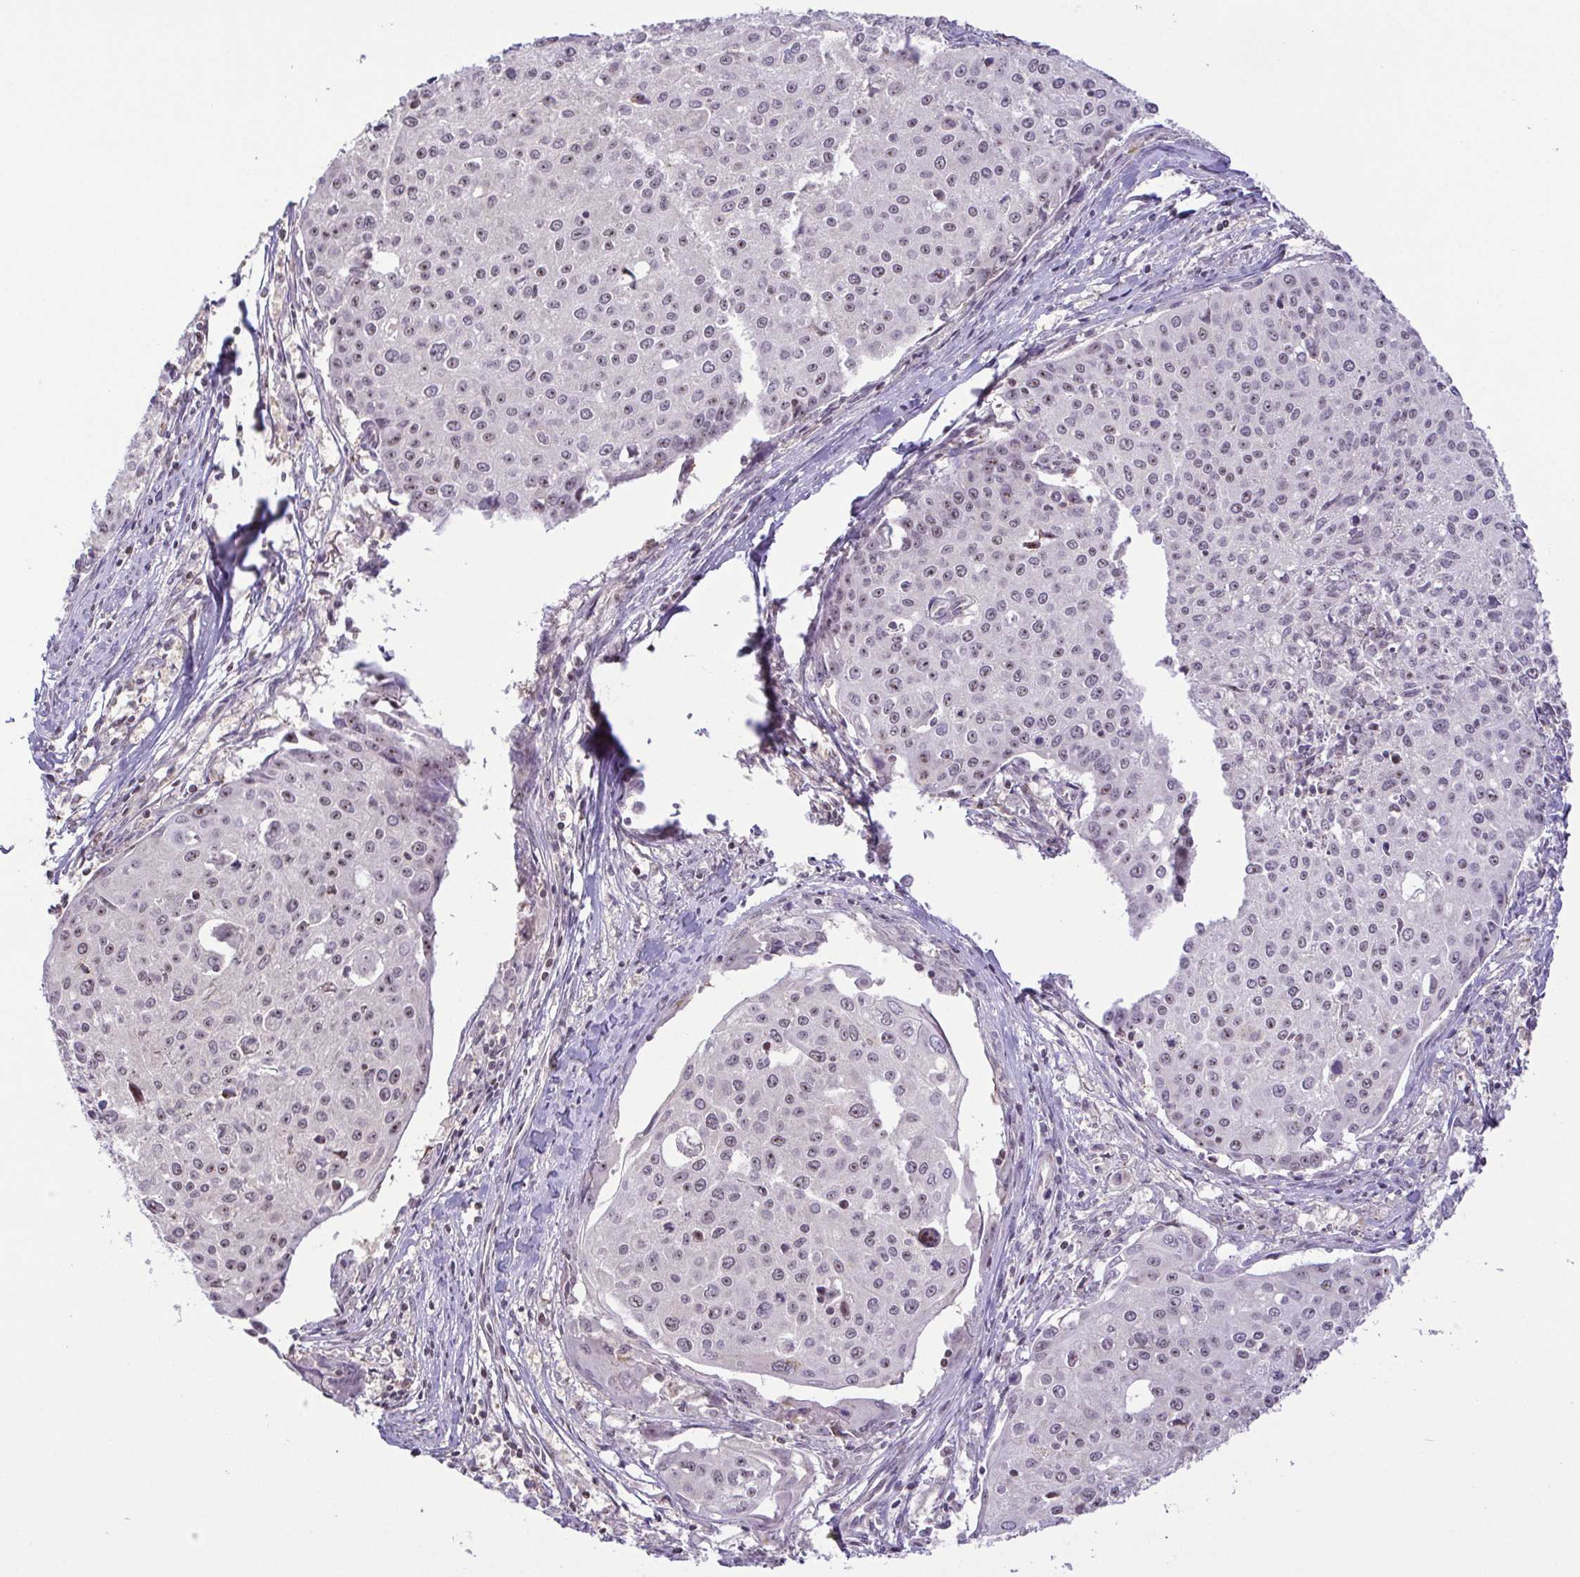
{"staining": {"intensity": "negative", "quantity": "none", "location": "none"}, "tissue": "cervical cancer", "cell_type": "Tumor cells", "image_type": "cancer", "snomed": [{"axis": "morphology", "description": "Squamous cell carcinoma, NOS"}, {"axis": "topography", "description": "Cervix"}], "caption": "Protein analysis of squamous cell carcinoma (cervical) displays no significant positivity in tumor cells. Nuclei are stained in blue.", "gene": "RSL24D1", "patient": {"sex": "female", "age": 38}}